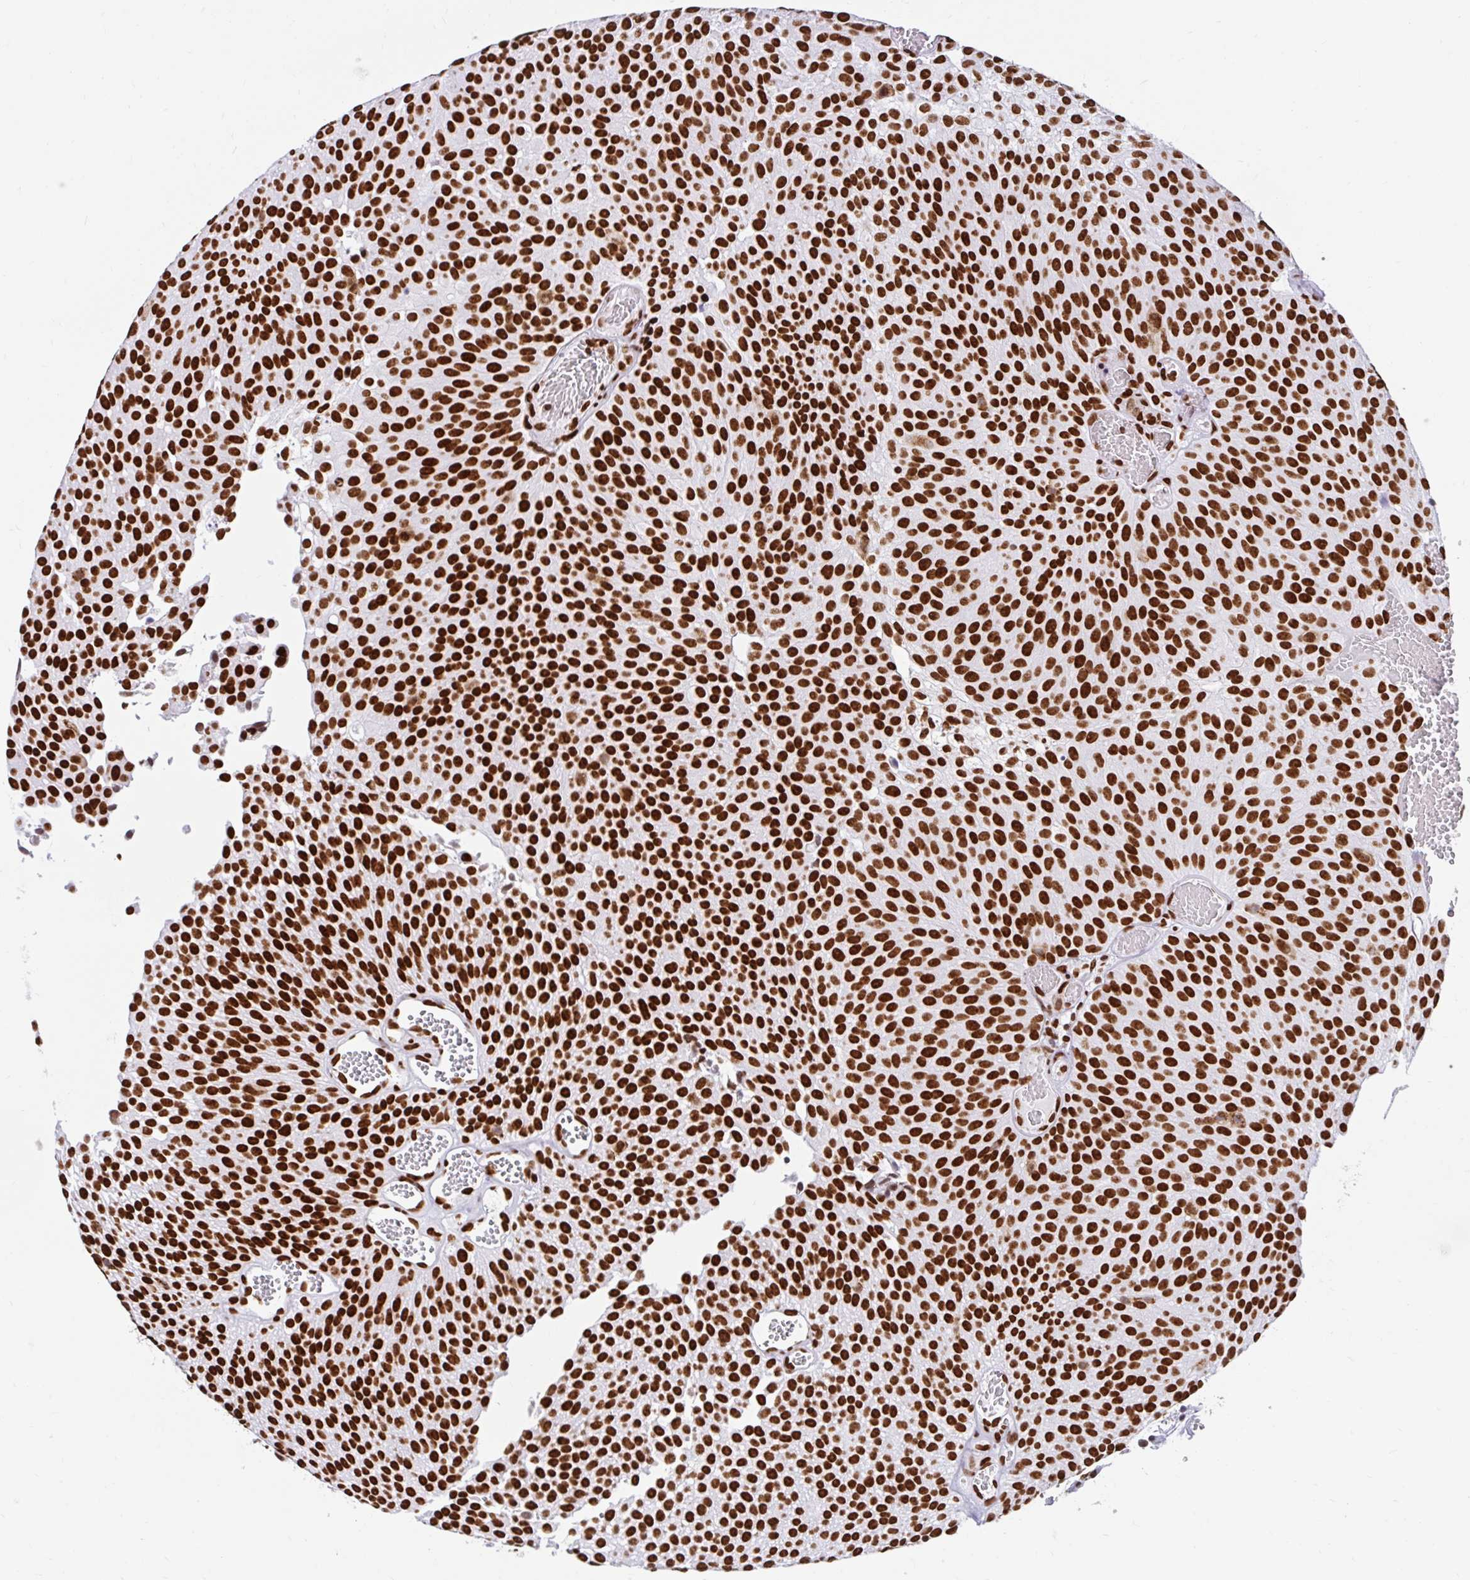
{"staining": {"intensity": "strong", "quantity": ">75%", "location": "nuclear"}, "tissue": "urothelial cancer", "cell_type": "Tumor cells", "image_type": "cancer", "snomed": [{"axis": "morphology", "description": "Urothelial carcinoma, Low grade"}, {"axis": "topography", "description": "Urinary bladder"}], "caption": "This photomicrograph shows immunohistochemistry (IHC) staining of human urothelial cancer, with high strong nuclear expression in about >75% of tumor cells.", "gene": "KHDRBS1", "patient": {"sex": "female", "age": 79}}